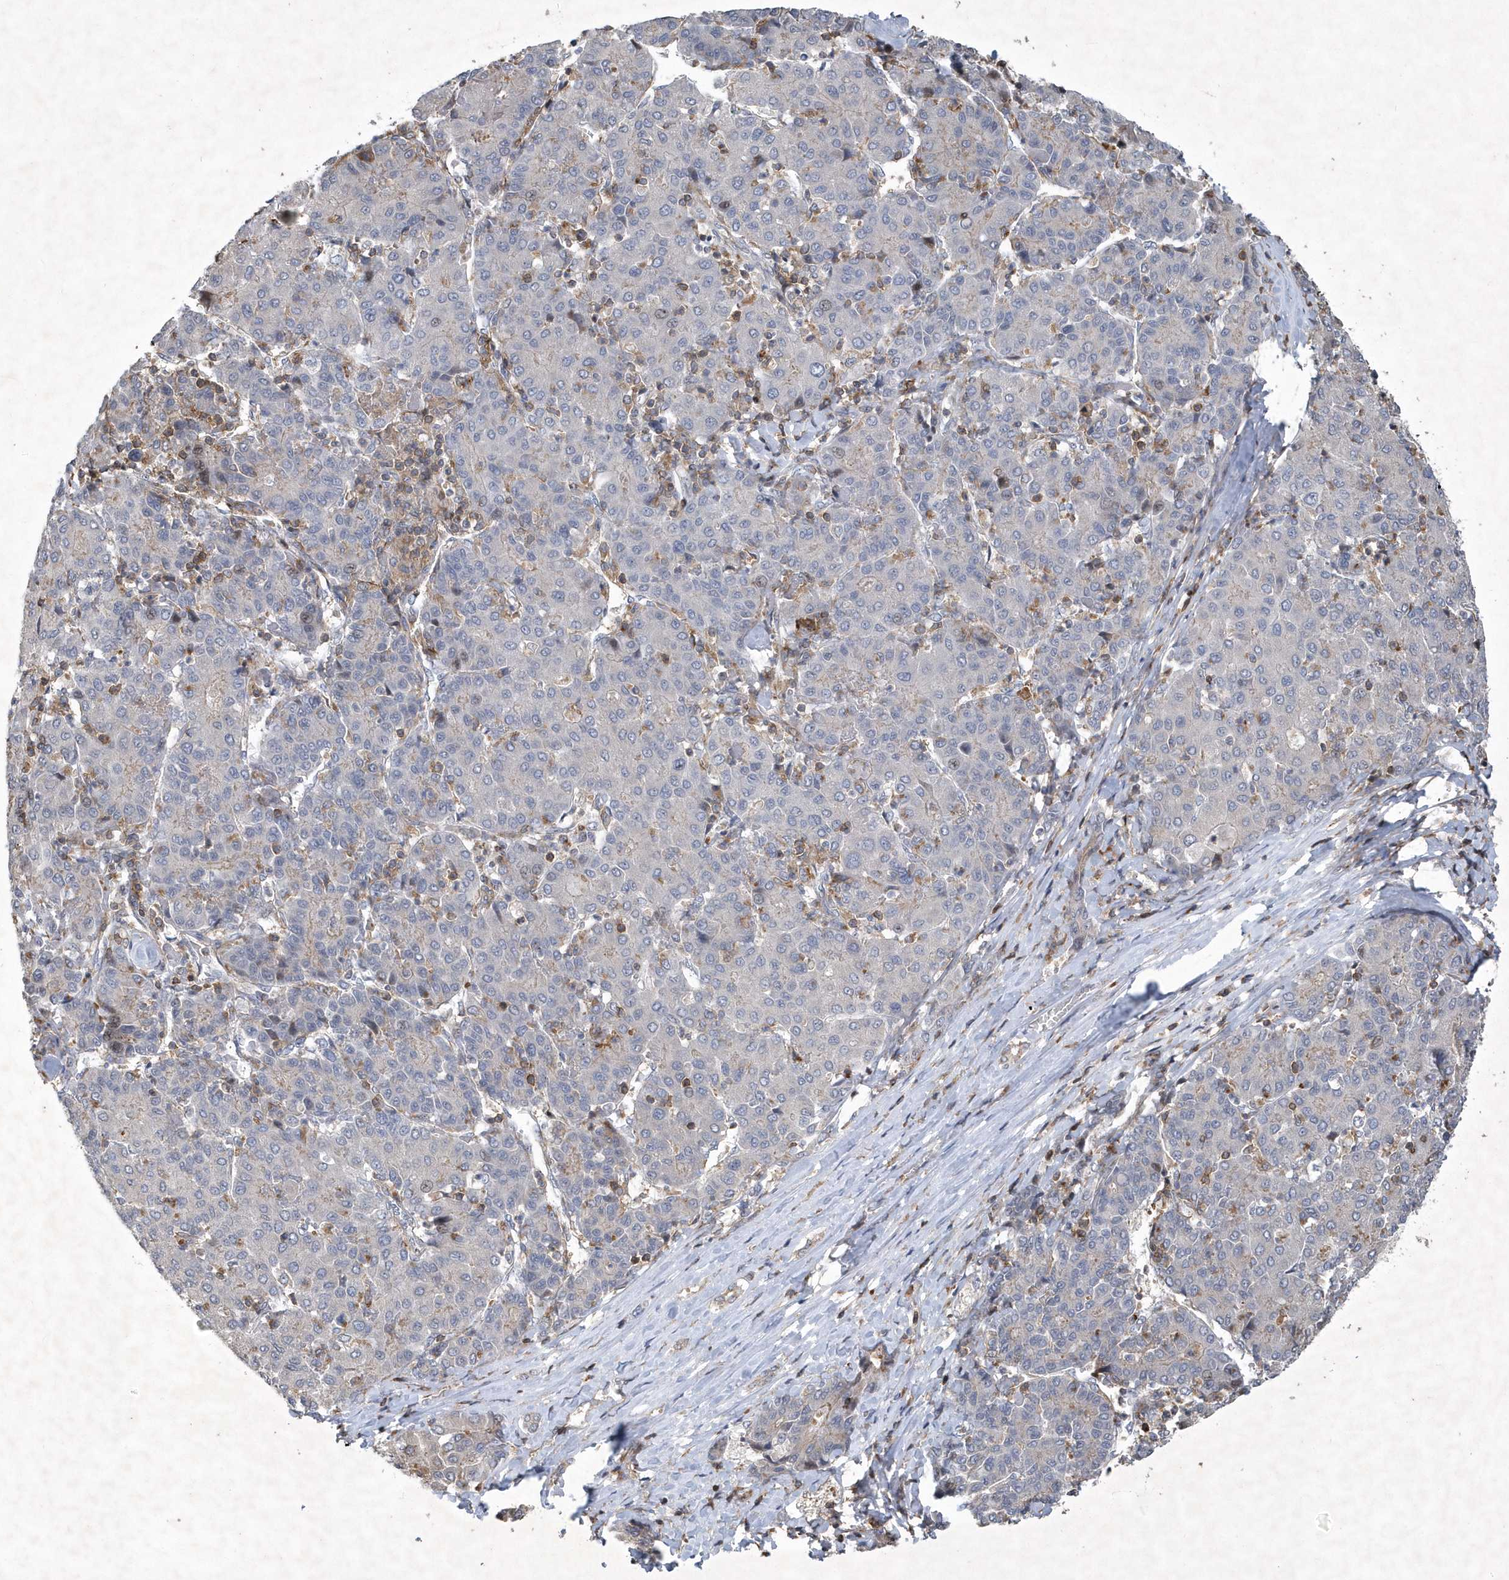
{"staining": {"intensity": "negative", "quantity": "none", "location": "none"}, "tissue": "liver cancer", "cell_type": "Tumor cells", "image_type": "cancer", "snomed": [{"axis": "morphology", "description": "Carcinoma, Hepatocellular, NOS"}, {"axis": "topography", "description": "Liver"}], "caption": "Liver hepatocellular carcinoma was stained to show a protein in brown. There is no significant staining in tumor cells. (DAB (3,3'-diaminobenzidine) immunohistochemistry (IHC) with hematoxylin counter stain).", "gene": "N4BP2", "patient": {"sex": "male", "age": 65}}